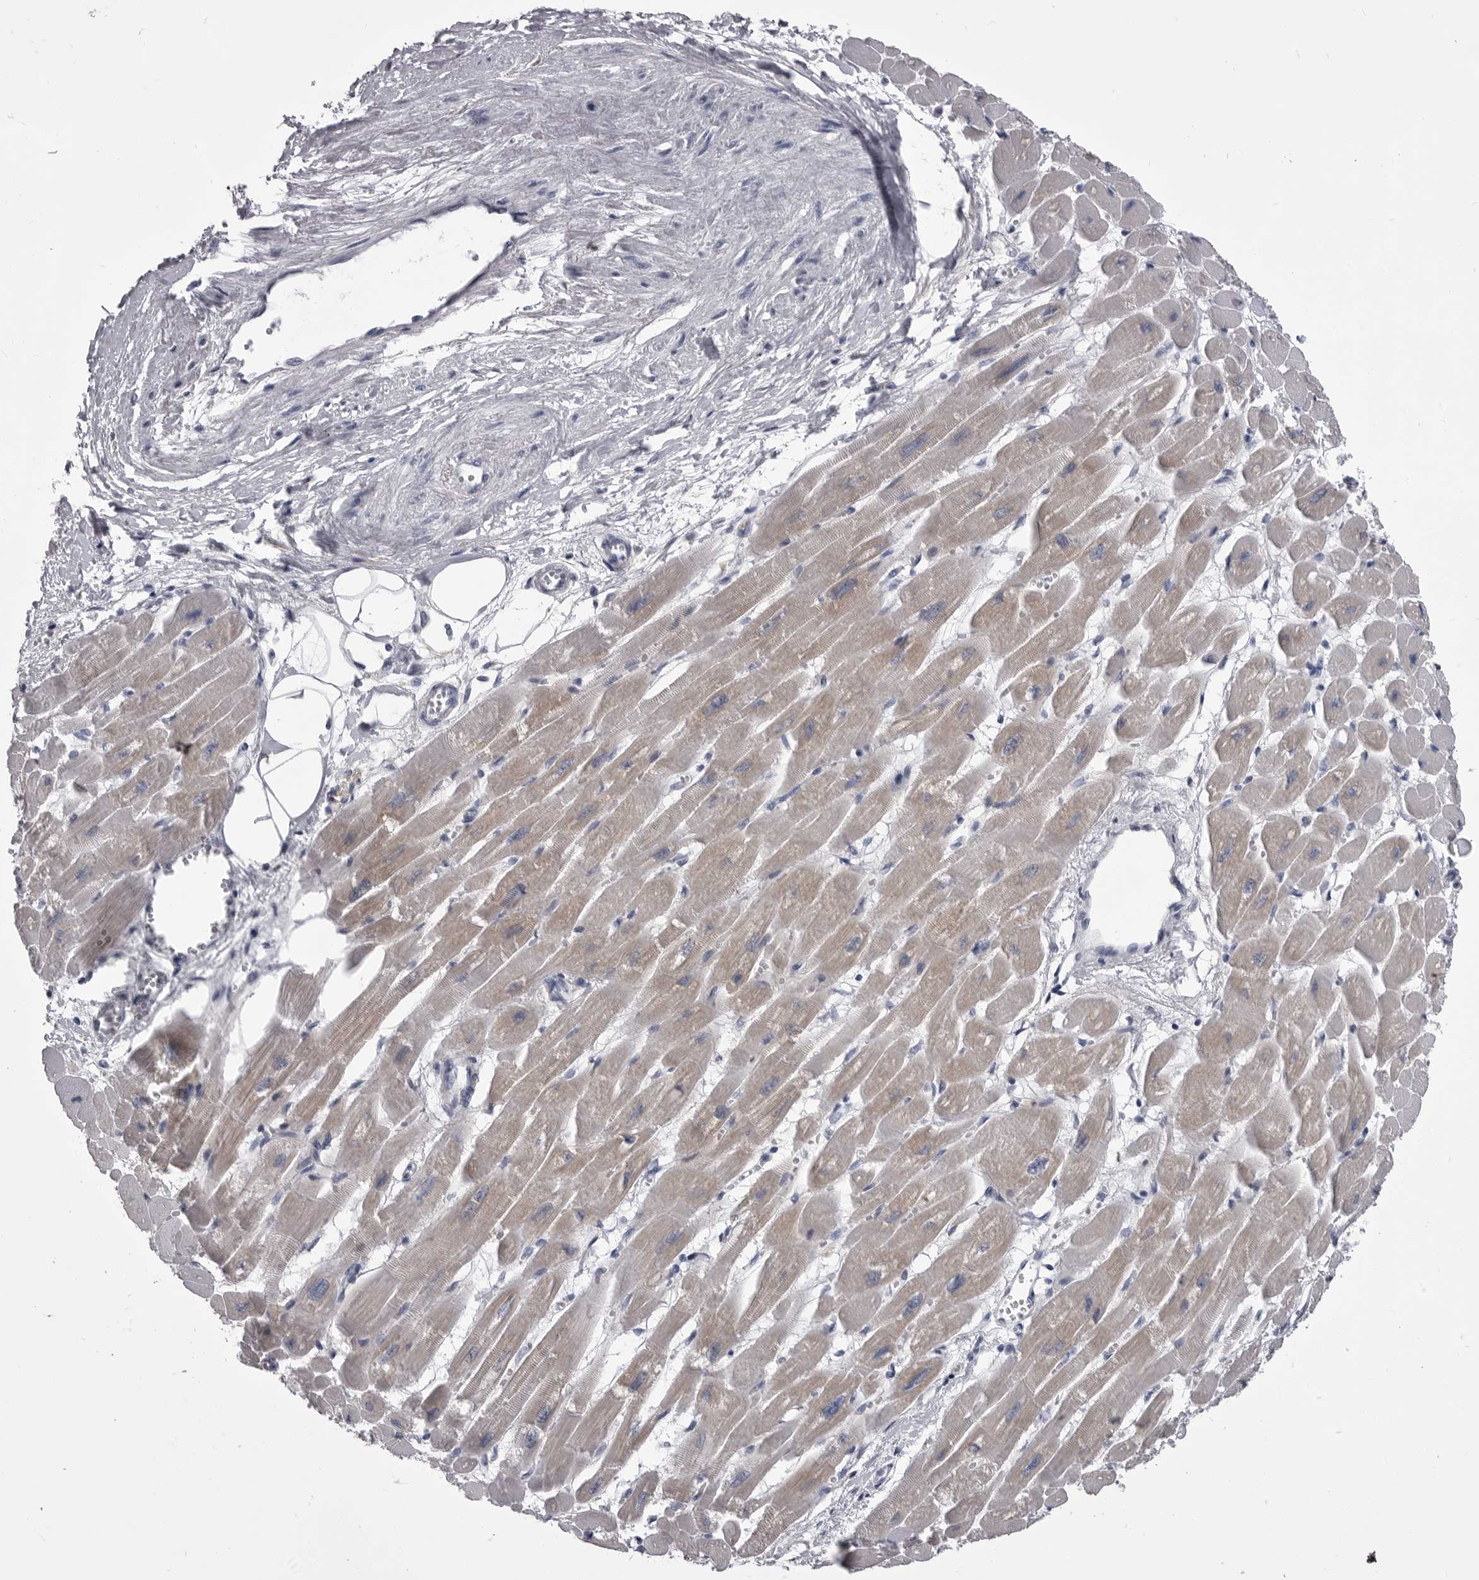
{"staining": {"intensity": "weak", "quantity": "25%-75%", "location": "cytoplasmic/membranous"}, "tissue": "heart muscle", "cell_type": "Cardiomyocytes", "image_type": "normal", "snomed": [{"axis": "morphology", "description": "Normal tissue, NOS"}, {"axis": "topography", "description": "Heart"}], "caption": "DAB immunohistochemical staining of normal human heart muscle reveals weak cytoplasmic/membranous protein expression in about 25%-75% of cardiomyocytes. (Stains: DAB (3,3'-diaminobenzidine) in brown, nuclei in blue, Microscopy: brightfield microscopy at high magnification).", "gene": "ANK2", "patient": {"sex": "female", "age": 54}}